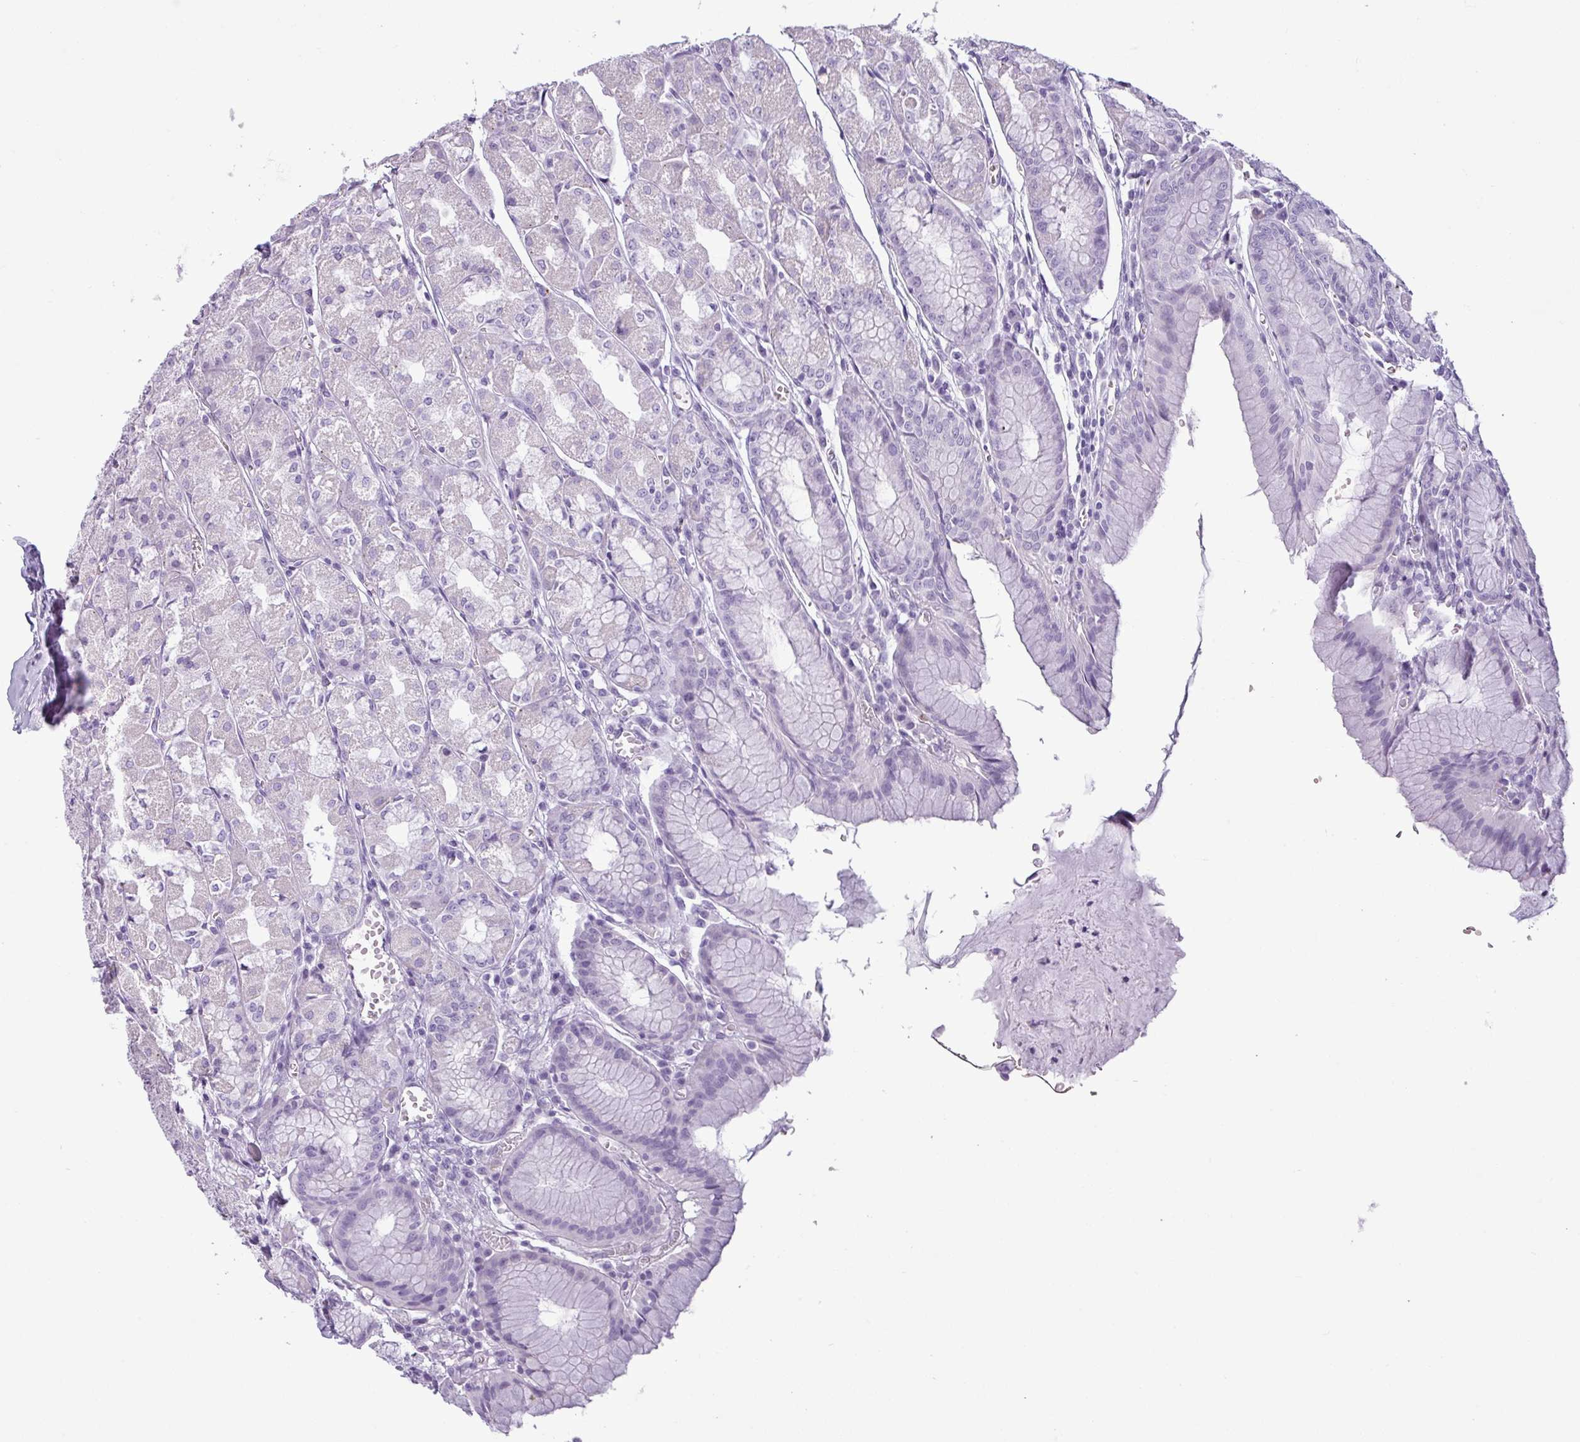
{"staining": {"intensity": "negative", "quantity": "none", "location": "none"}, "tissue": "stomach", "cell_type": "Glandular cells", "image_type": "normal", "snomed": [{"axis": "morphology", "description": "Normal tissue, NOS"}, {"axis": "topography", "description": "Stomach"}], "caption": "IHC photomicrograph of unremarkable human stomach stained for a protein (brown), which exhibits no expression in glandular cells.", "gene": "CDH16", "patient": {"sex": "male", "age": 55}}